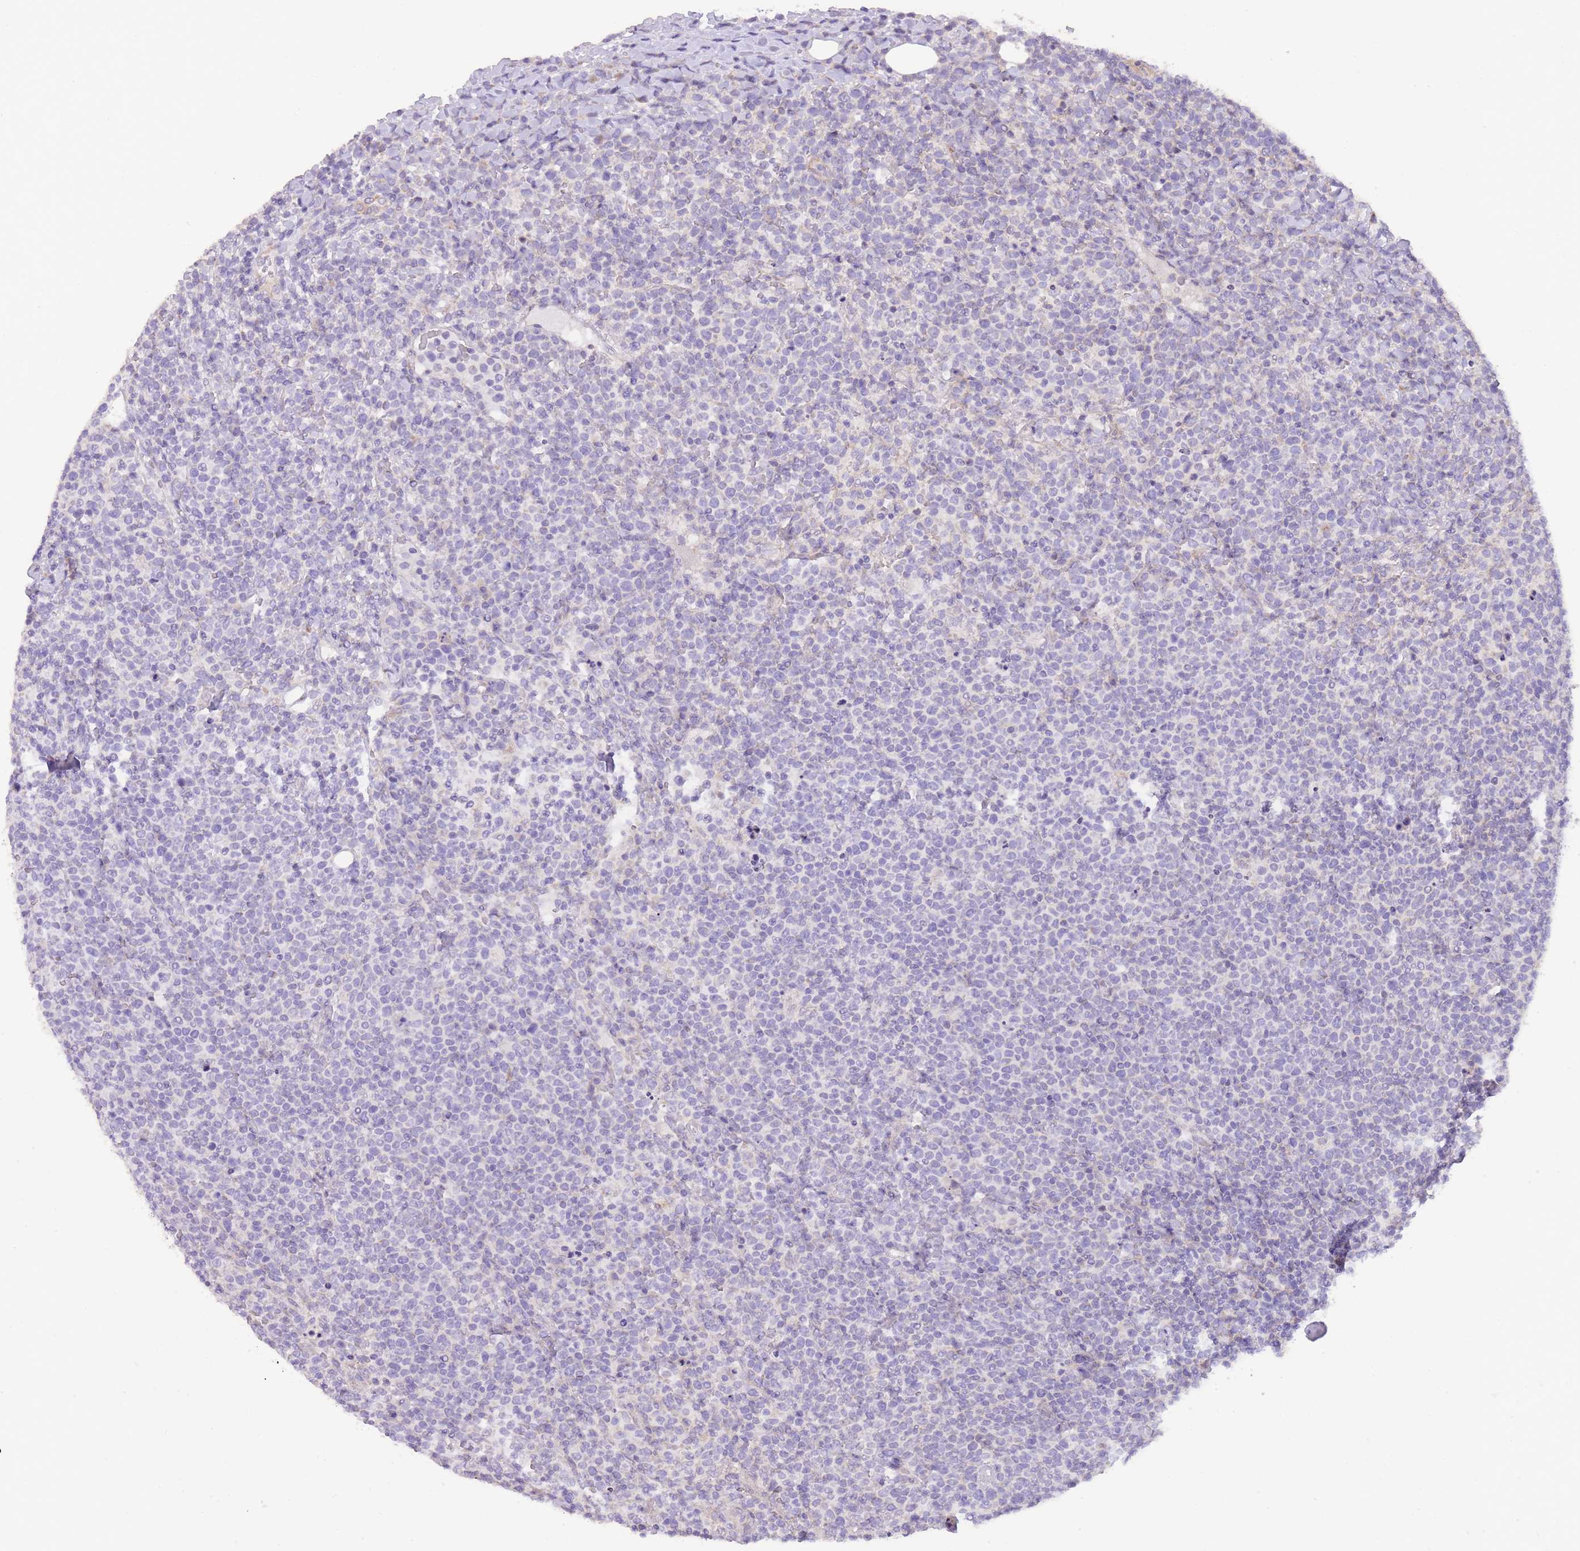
{"staining": {"intensity": "negative", "quantity": "none", "location": "none"}, "tissue": "lymphoma", "cell_type": "Tumor cells", "image_type": "cancer", "snomed": [{"axis": "morphology", "description": "Malignant lymphoma, non-Hodgkin's type, High grade"}, {"axis": "topography", "description": "Lymph node"}], "caption": "Immunohistochemistry (IHC) photomicrograph of neoplastic tissue: human malignant lymphoma, non-Hodgkin's type (high-grade) stained with DAB demonstrates no significant protein staining in tumor cells.", "gene": "TOPAZ1", "patient": {"sex": "male", "age": 61}}